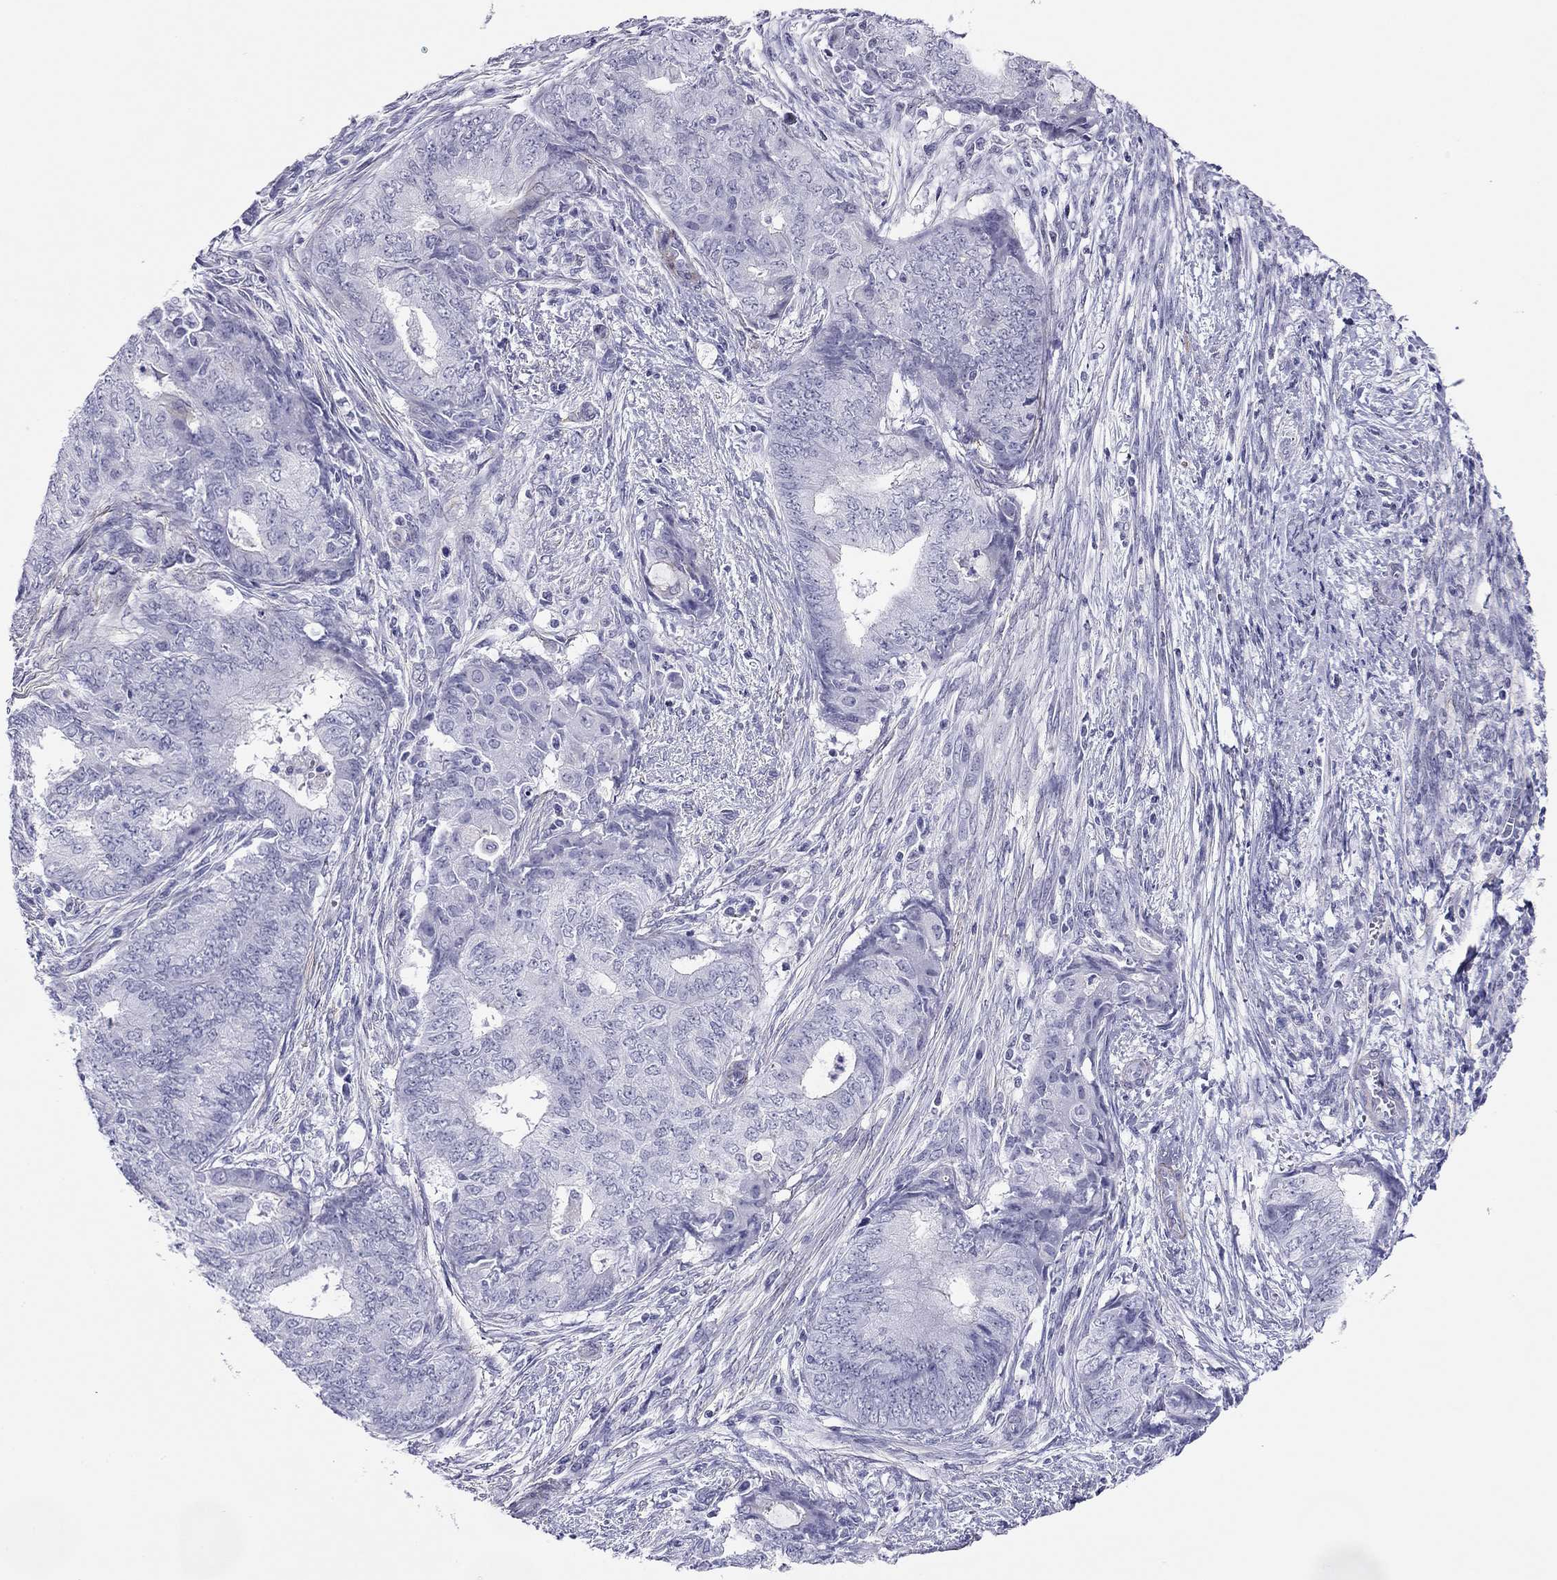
{"staining": {"intensity": "negative", "quantity": "none", "location": "none"}, "tissue": "endometrial cancer", "cell_type": "Tumor cells", "image_type": "cancer", "snomed": [{"axis": "morphology", "description": "Adenocarcinoma, NOS"}, {"axis": "topography", "description": "Endometrium"}], "caption": "Tumor cells show no significant positivity in endometrial cancer (adenocarcinoma).", "gene": "MYMX", "patient": {"sex": "female", "age": 62}}